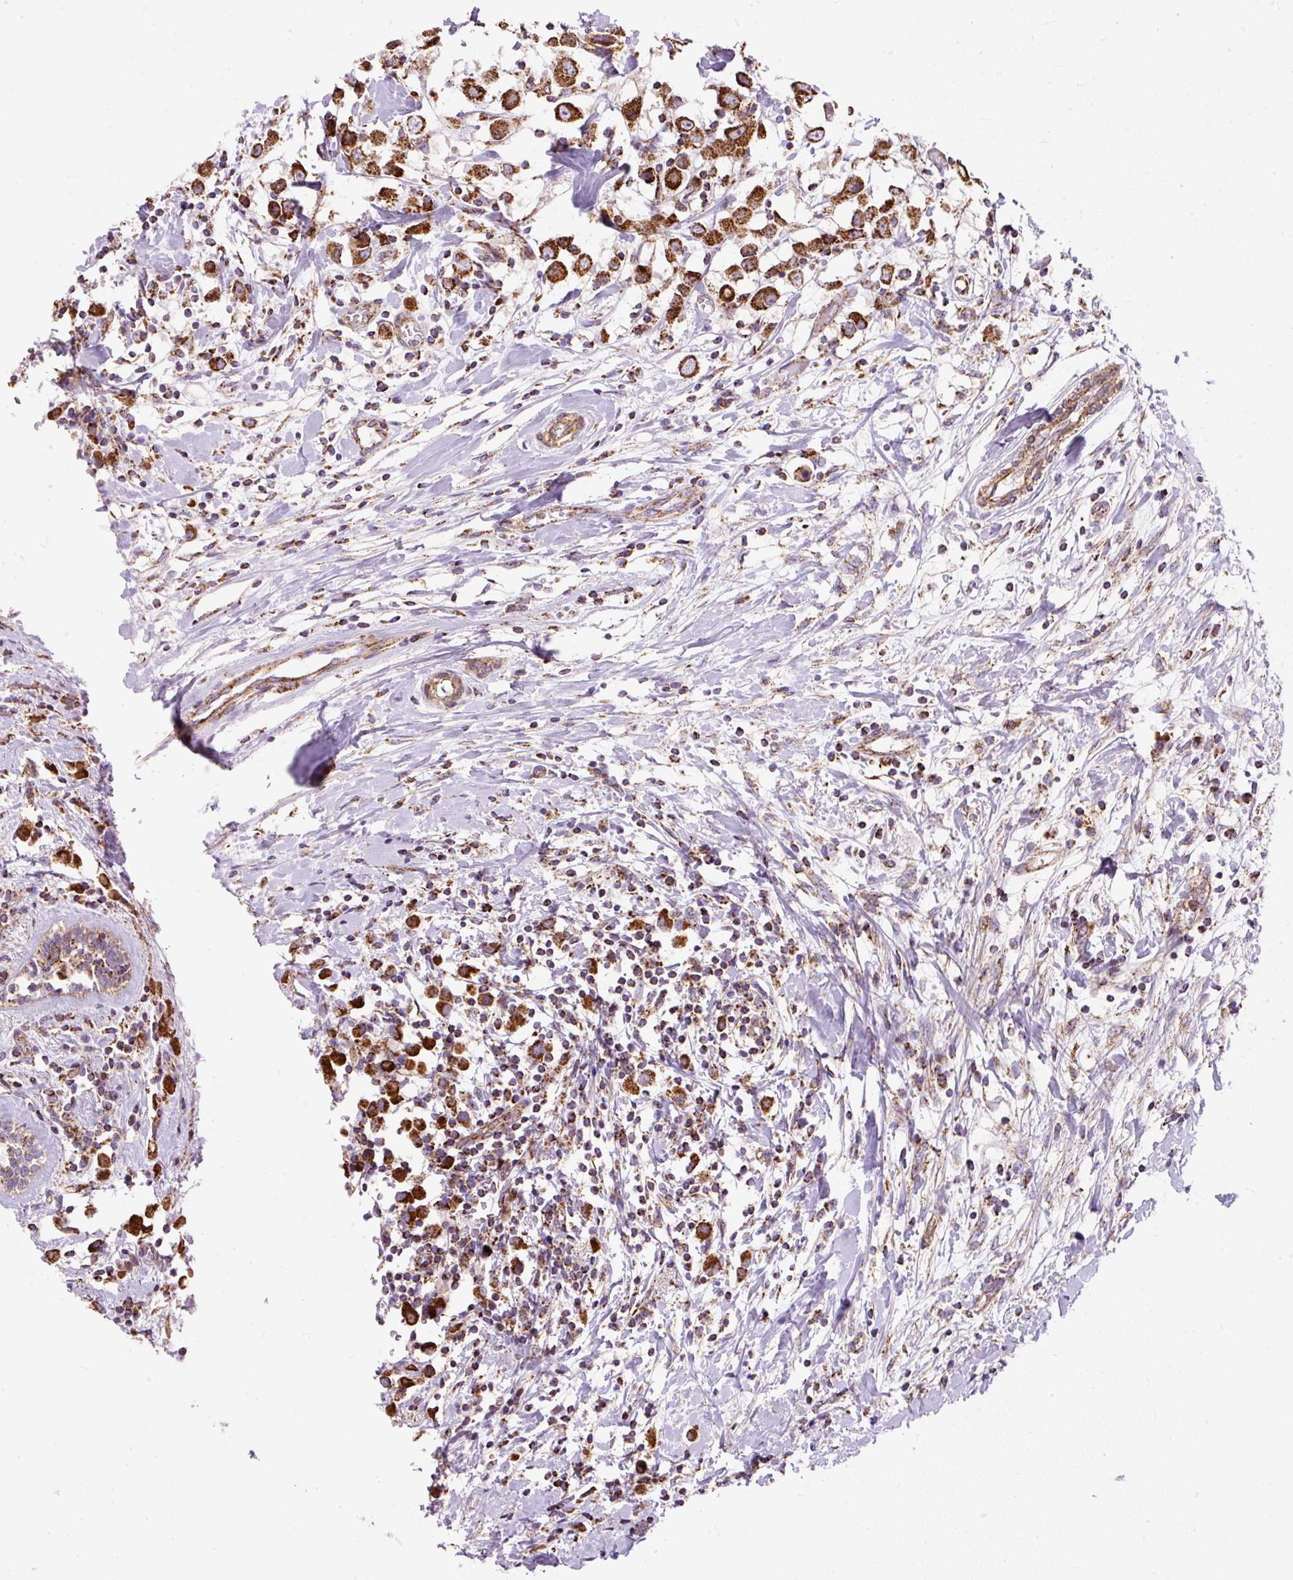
{"staining": {"intensity": "strong", "quantity": ">75%", "location": "cytoplasmic/membranous"}, "tissue": "breast cancer", "cell_type": "Tumor cells", "image_type": "cancer", "snomed": [{"axis": "morphology", "description": "Duct carcinoma"}, {"axis": "topography", "description": "Breast"}], "caption": "The image displays a brown stain indicating the presence of a protein in the cytoplasmic/membranous of tumor cells in breast cancer (intraductal carcinoma). (brown staining indicates protein expression, while blue staining denotes nuclei).", "gene": "CEP290", "patient": {"sex": "female", "age": 61}}